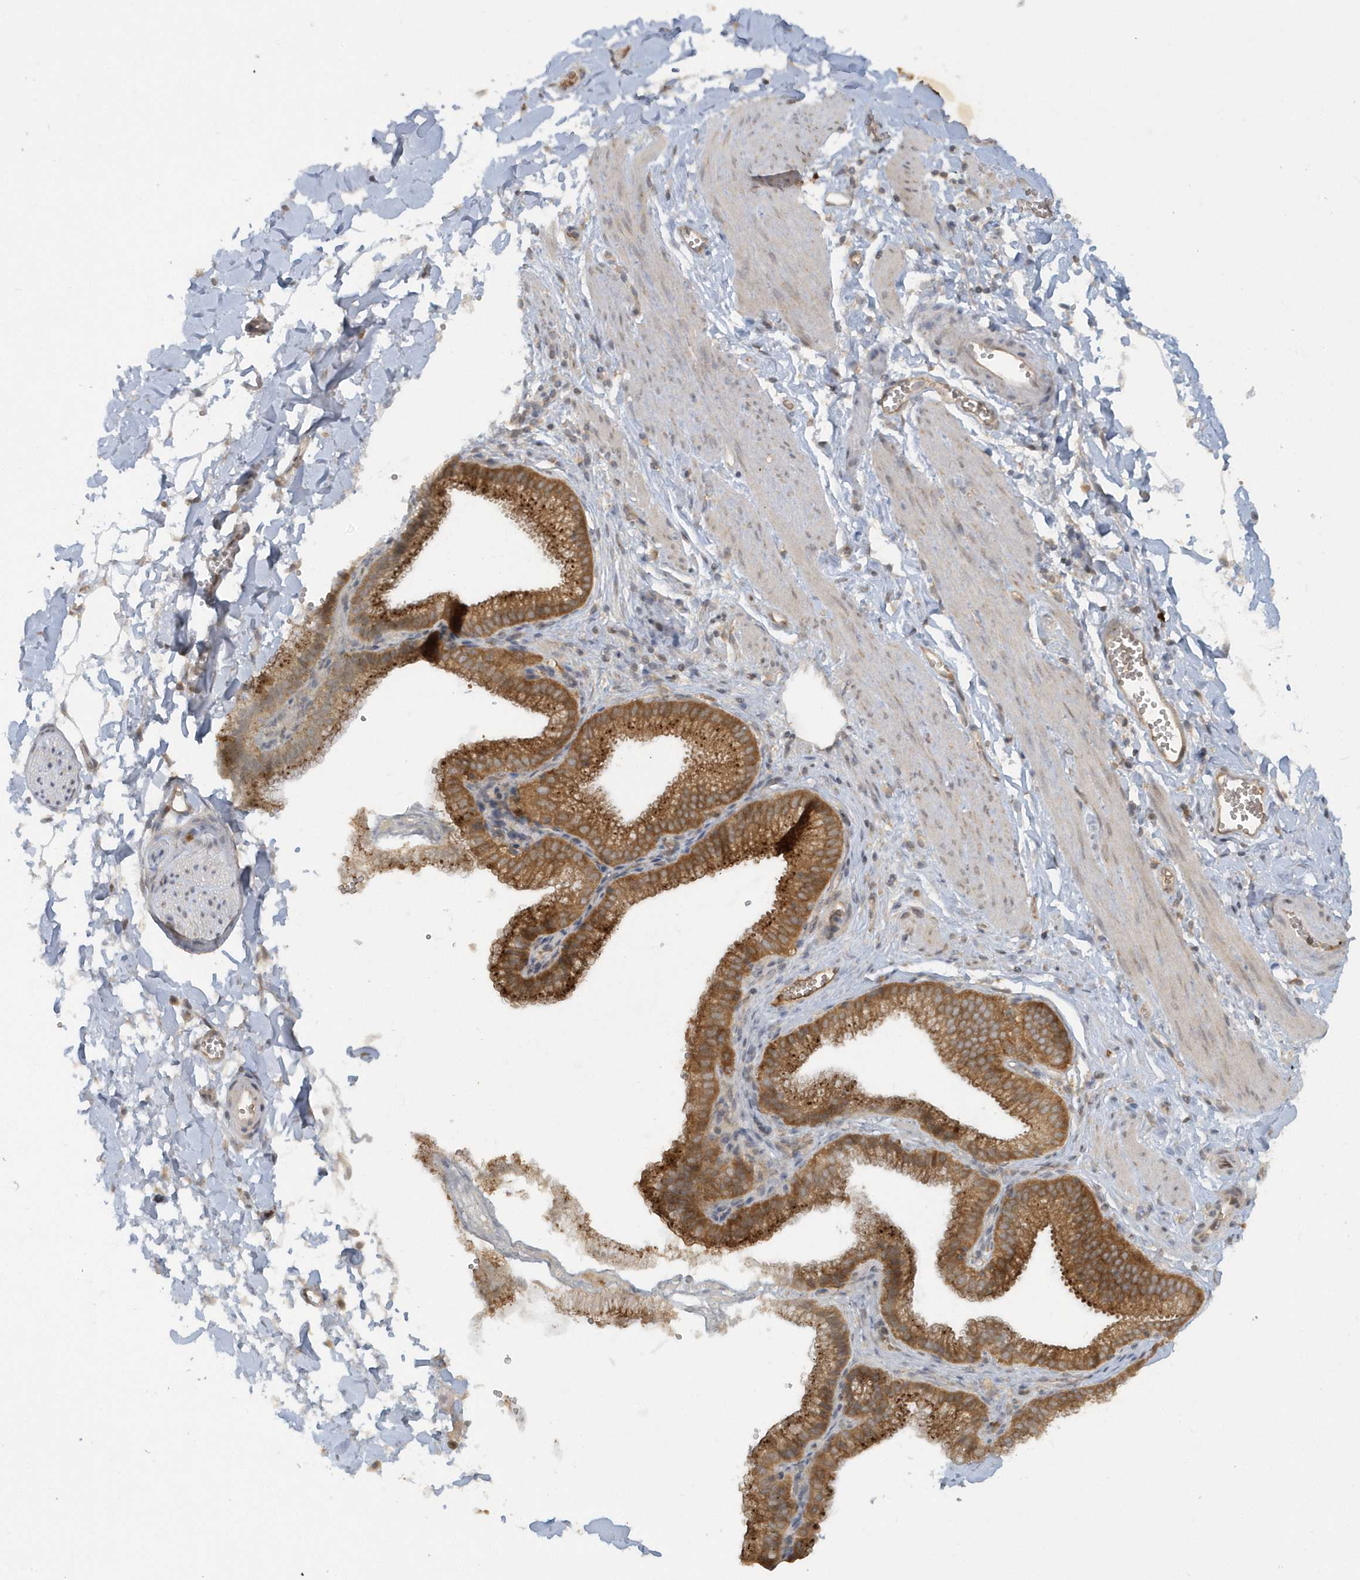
{"staining": {"intensity": "weak", "quantity": "25%-75%", "location": "cytoplasmic/membranous"}, "tissue": "adipose tissue", "cell_type": "Adipocytes", "image_type": "normal", "snomed": [{"axis": "morphology", "description": "Normal tissue, NOS"}, {"axis": "topography", "description": "Gallbladder"}, {"axis": "topography", "description": "Peripheral nerve tissue"}], "caption": "High-magnification brightfield microscopy of unremarkable adipose tissue stained with DAB (3,3'-diaminobenzidine) (brown) and counterstained with hematoxylin (blue). adipocytes exhibit weak cytoplasmic/membranous positivity is seen in about25%-75% of cells.", "gene": "STIM2", "patient": {"sex": "male", "age": 38}}